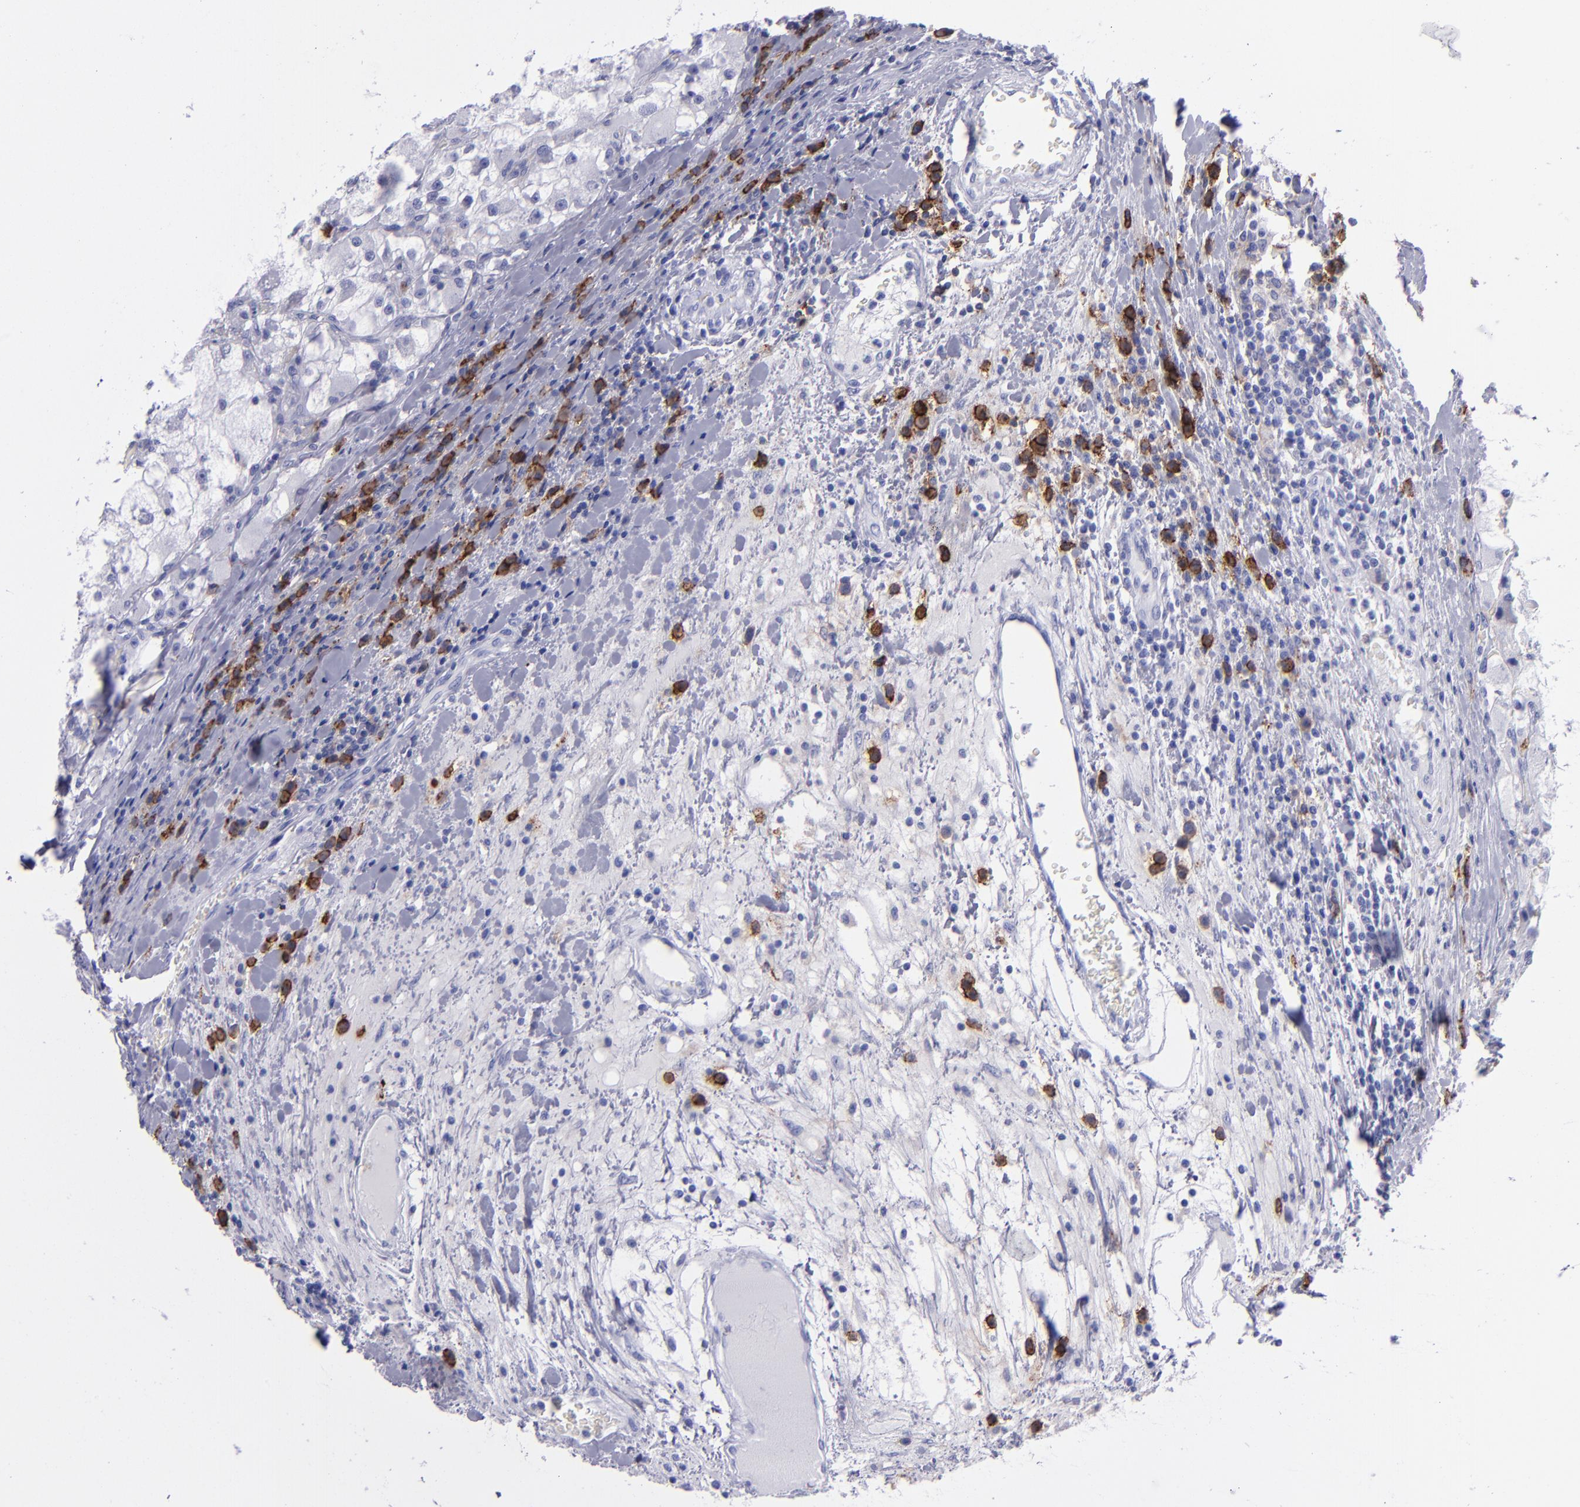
{"staining": {"intensity": "negative", "quantity": "none", "location": "none"}, "tissue": "renal cancer", "cell_type": "Tumor cells", "image_type": "cancer", "snomed": [{"axis": "morphology", "description": "Adenocarcinoma, NOS"}, {"axis": "topography", "description": "Kidney"}], "caption": "There is no significant expression in tumor cells of adenocarcinoma (renal).", "gene": "CD38", "patient": {"sex": "female", "age": 73}}